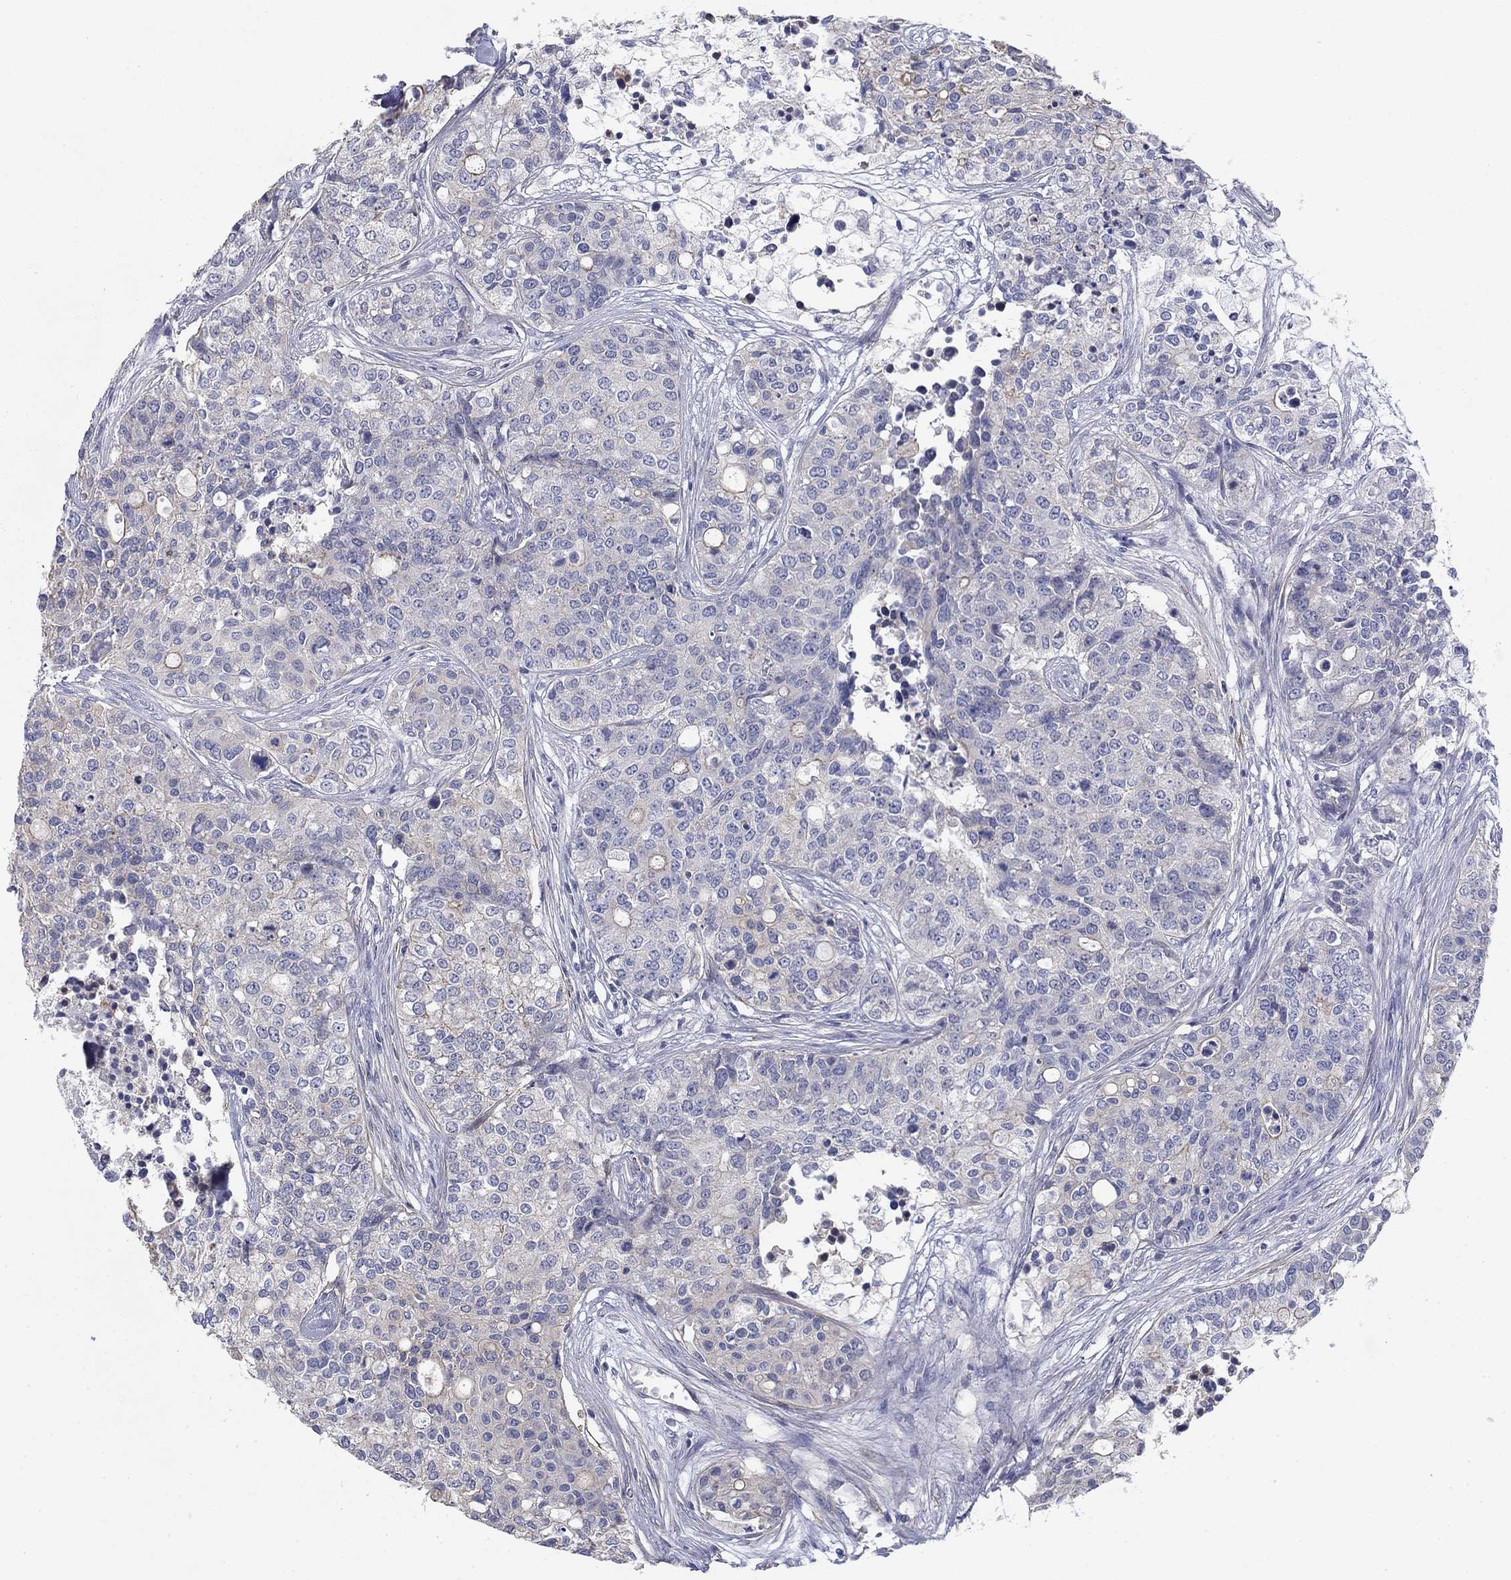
{"staining": {"intensity": "negative", "quantity": "none", "location": "none"}, "tissue": "carcinoid", "cell_type": "Tumor cells", "image_type": "cancer", "snomed": [{"axis": "morphology", "description": "Carcinoid, malignant, NOS"}, {"axis": "topography", "description": "Colon"}], "caption": "IHC of malignant carcinoid reveals no staining in tumor cells.", "gene": "GRK7", "patient": {"sex": "male", "age": 81}}